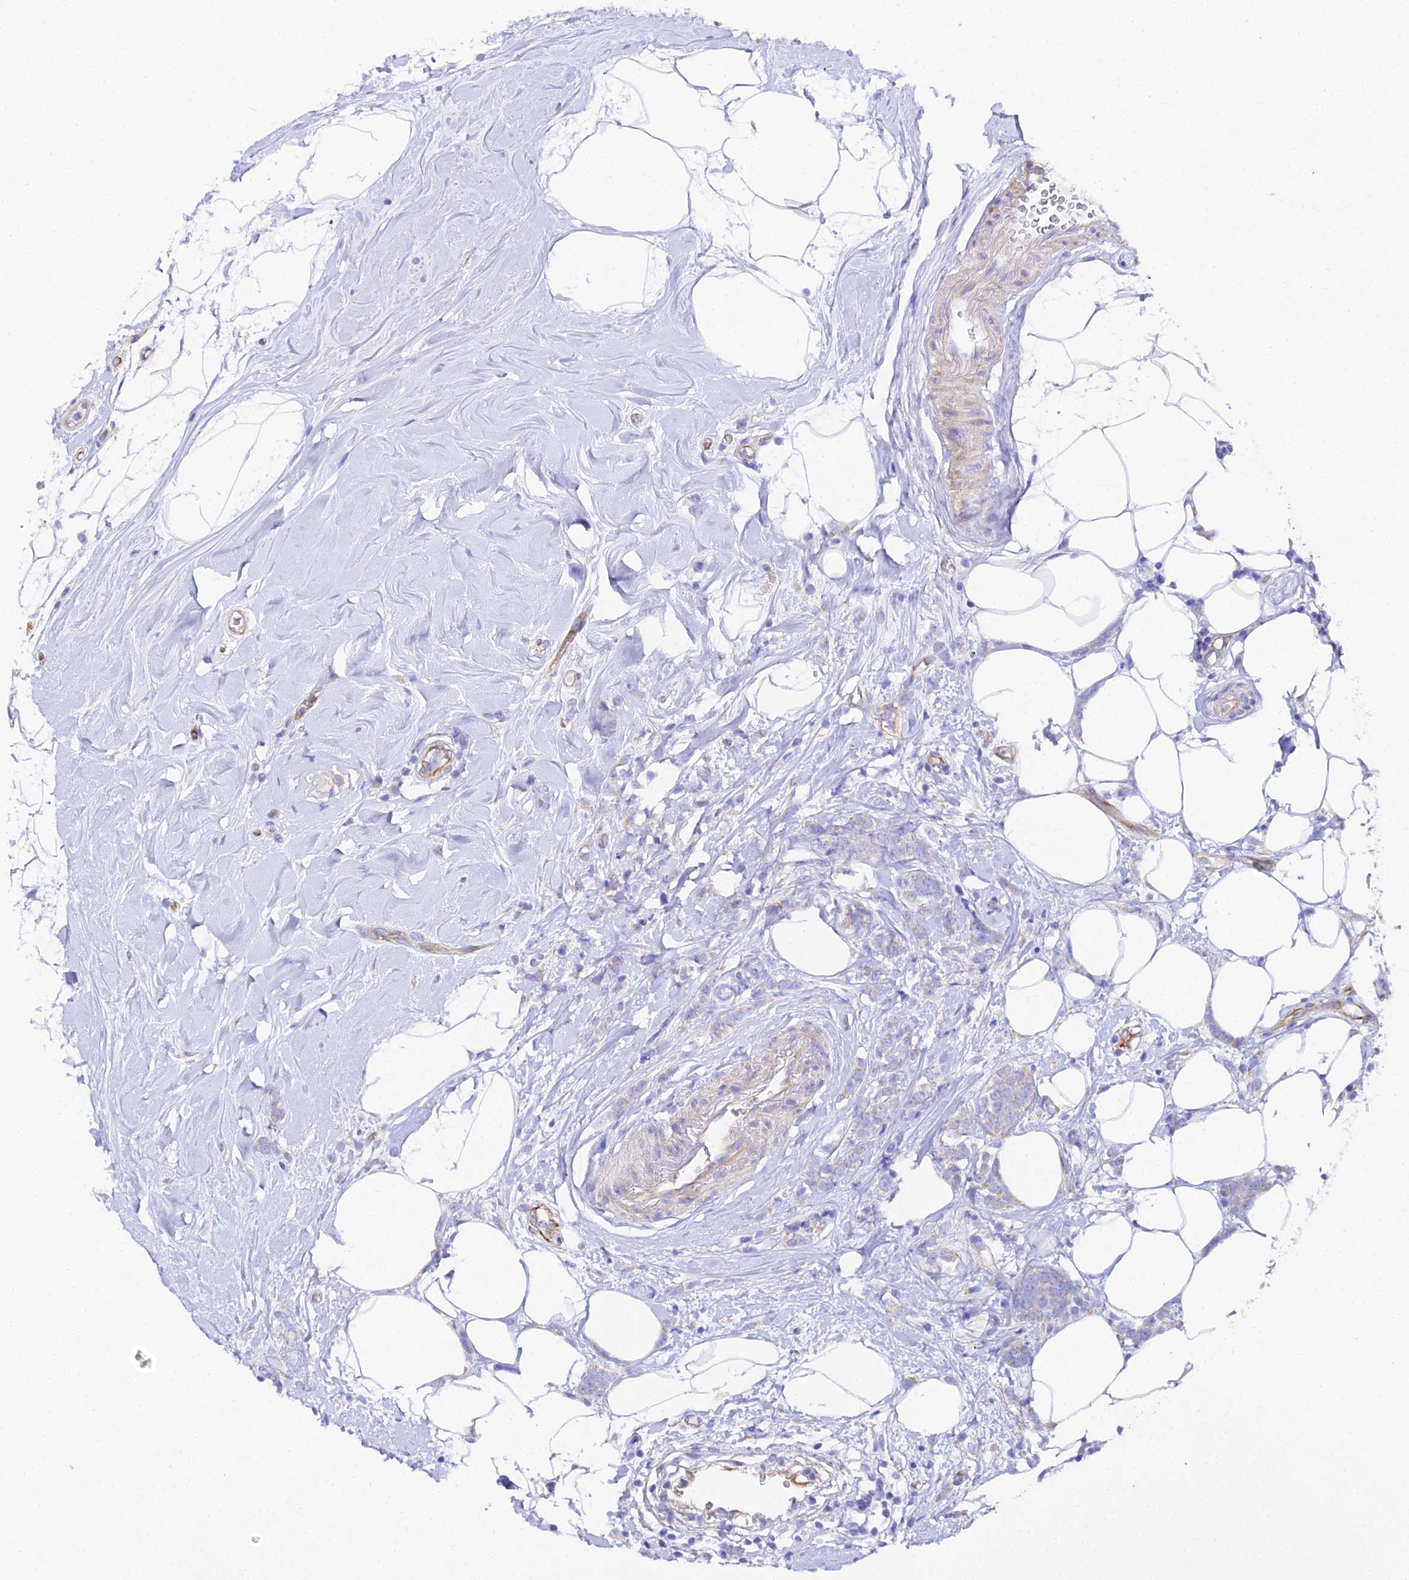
{"staining": {"intensity": "negative", "quantity": "none", "location": "none"}, "tissue": "breast cancer", "cell_type": "Tumor cells", "image_type": "cancer", "snomed": [{"axis": "morphology", "description": "Lobular carcinoma"}, {"axis": "topography", "description": "Breast"}], "caption": "The IHC image has no significant staining in tumor cells of breast lobular carcinoma tissue.", "gene": "CFAP45", "patient": {"sex": "female", "age": 58}}